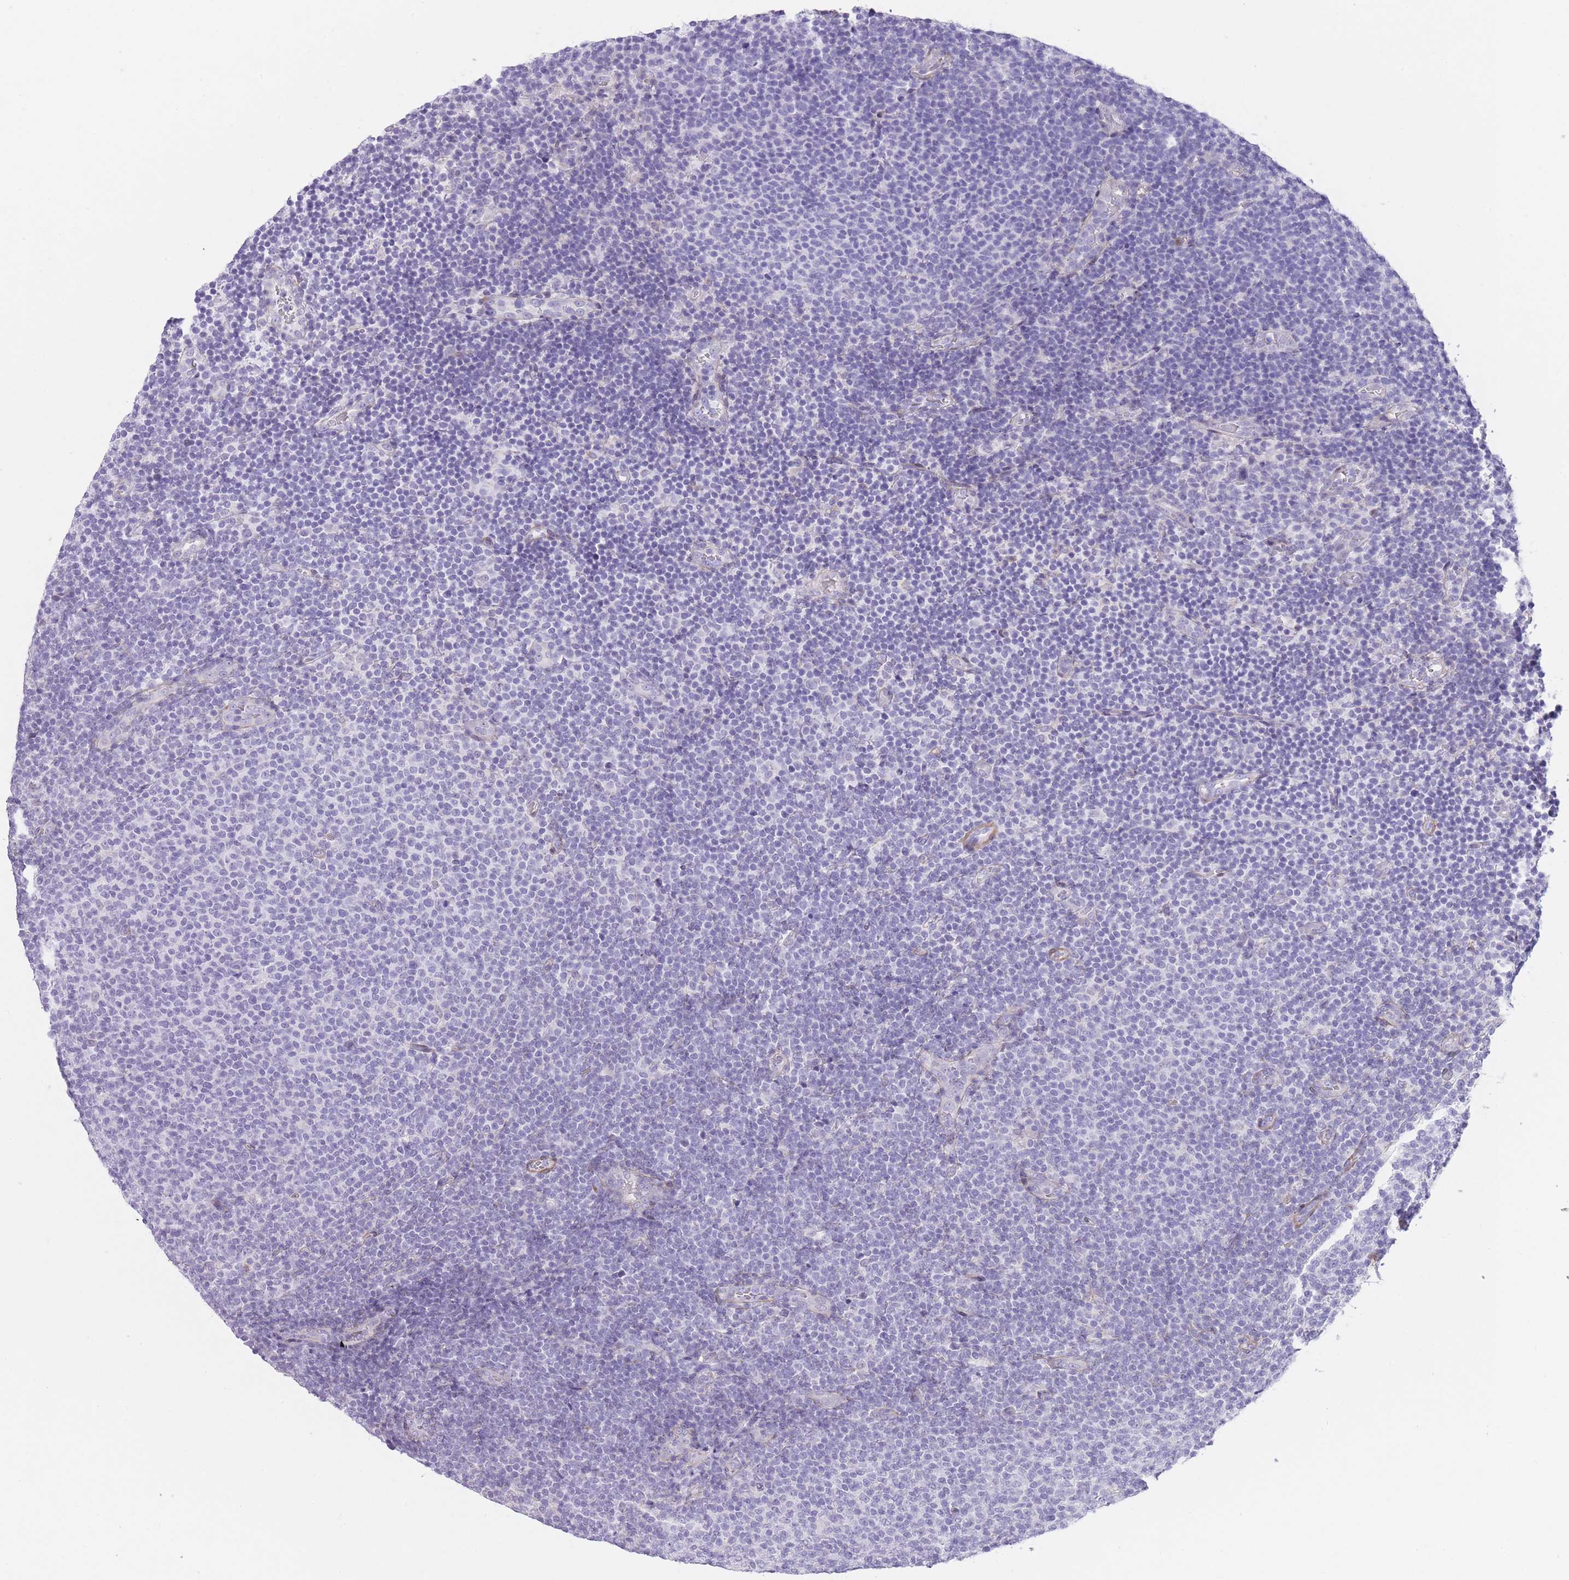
{"staining": {"intensity": "negative", "quantity": "none", "location": "none"}, "tissue": "lymphoma", "cell_type": "Tumor cells", "image_type": "cancer", "snomed": [{"axis": "morphology", "description": "Malignant lymphoma, non-Hodgkin's type, Low grade"}, {"axis": "topography", "description": "Lymph node"}], "caption": "Tumor cells are negative for brown protein staining in malignant lymphoma, non-Hodgkin's type (low-grade).", "gene": "OR11H12", "patient": {"sex": "male", "age": 66}}